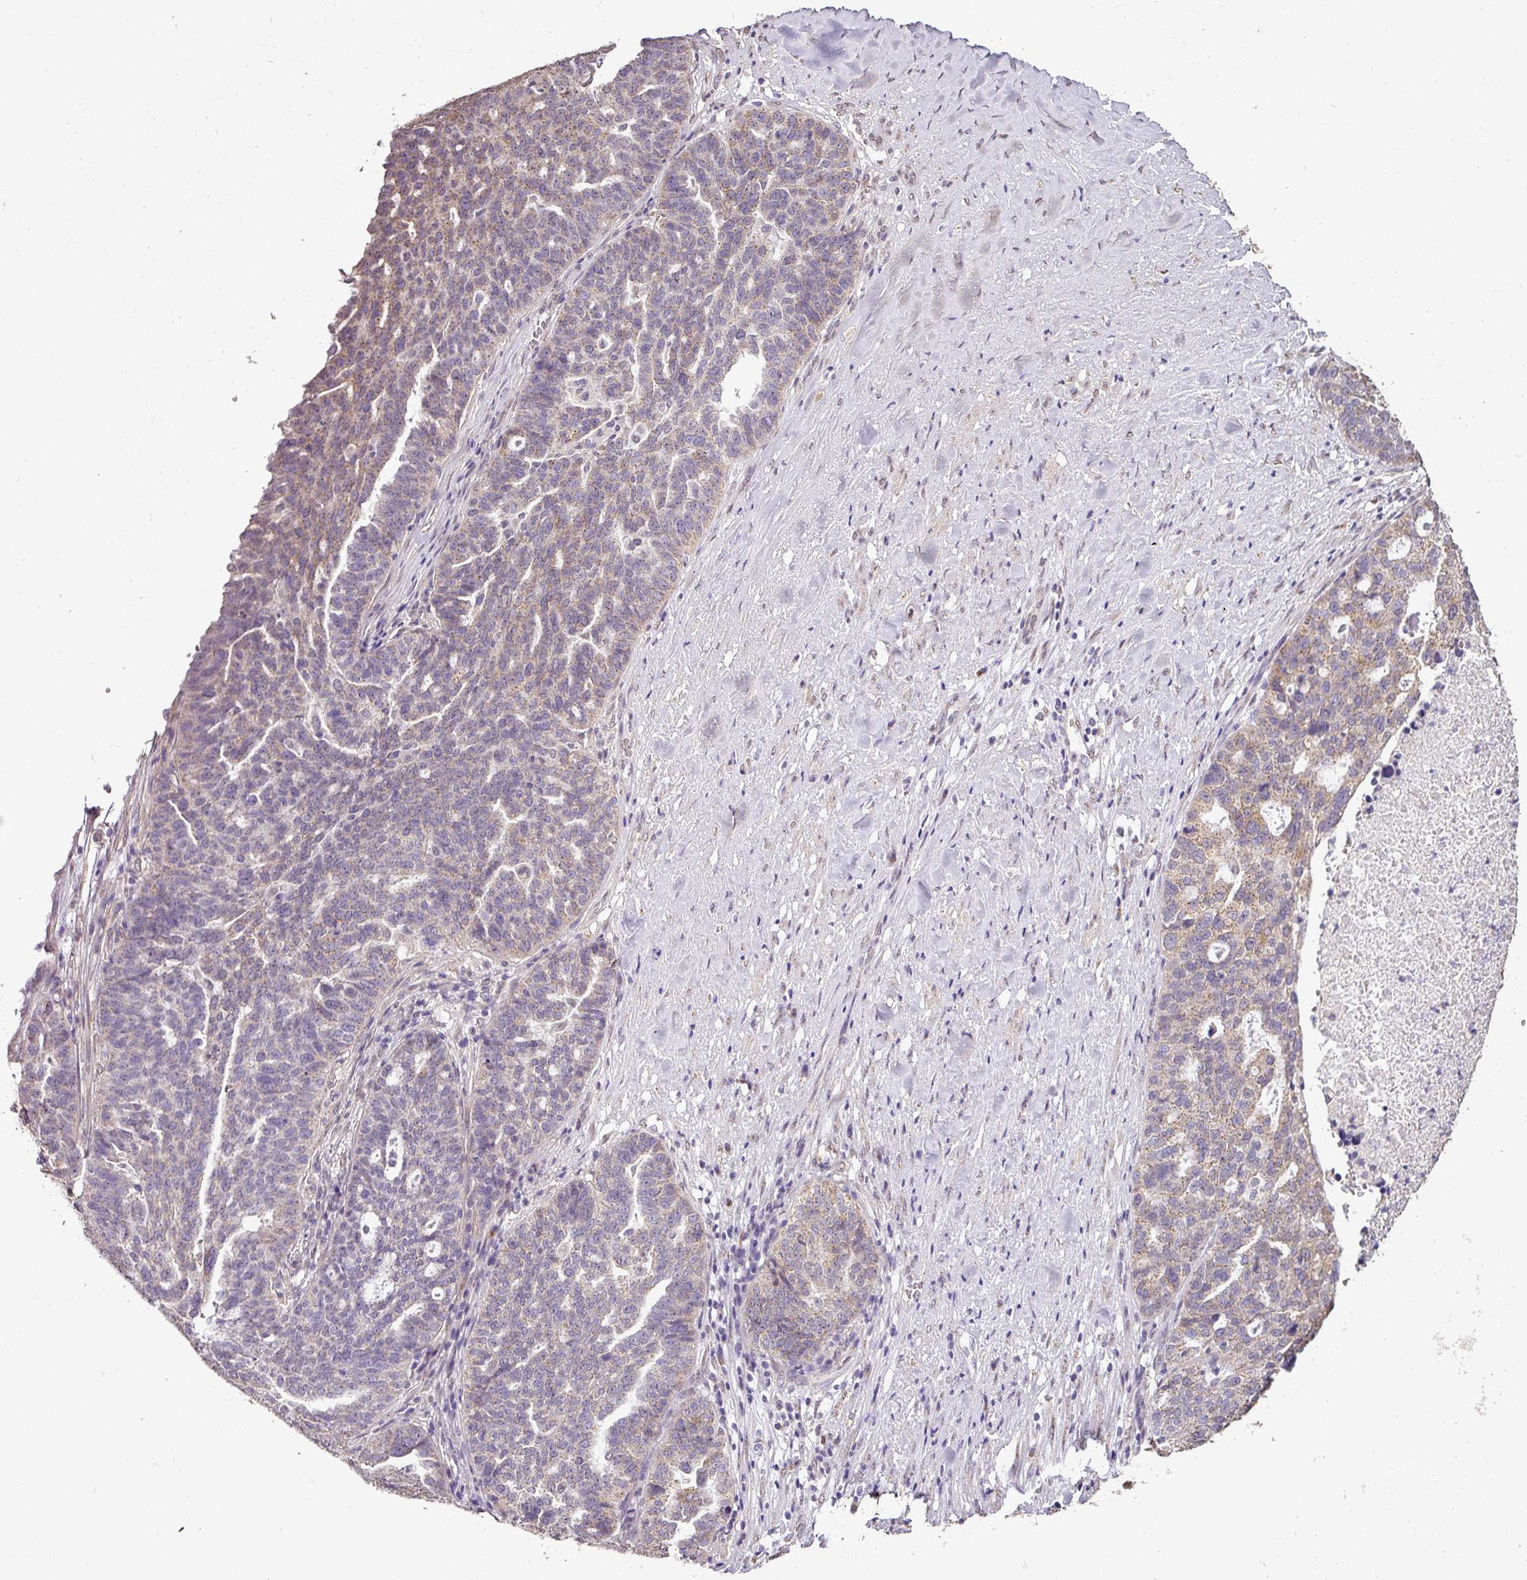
{"staining": {"intensity": "weak", "quantity": "25%-75%", "location": "cytoplasmic/membranous"}, "tissue": "ovarian cancer", "cell_type": "Tumor cells", "image_type": "cancer", "snomed": [{"axis": "morphology", "description": "Cystadenocarcinoma, serous, NOS"}, {"axis": "topography", "description": "Ovary"}], "caption": "This image shows ovarian cancer stained with IHC to label a protein in brown. The cytoplasmic/membranous of tumor cells show weak positivity for the protein. Nuclei are counter-stained blue.", "gene": "JPH2", "patient": {"sex": "female", "age": 59}}